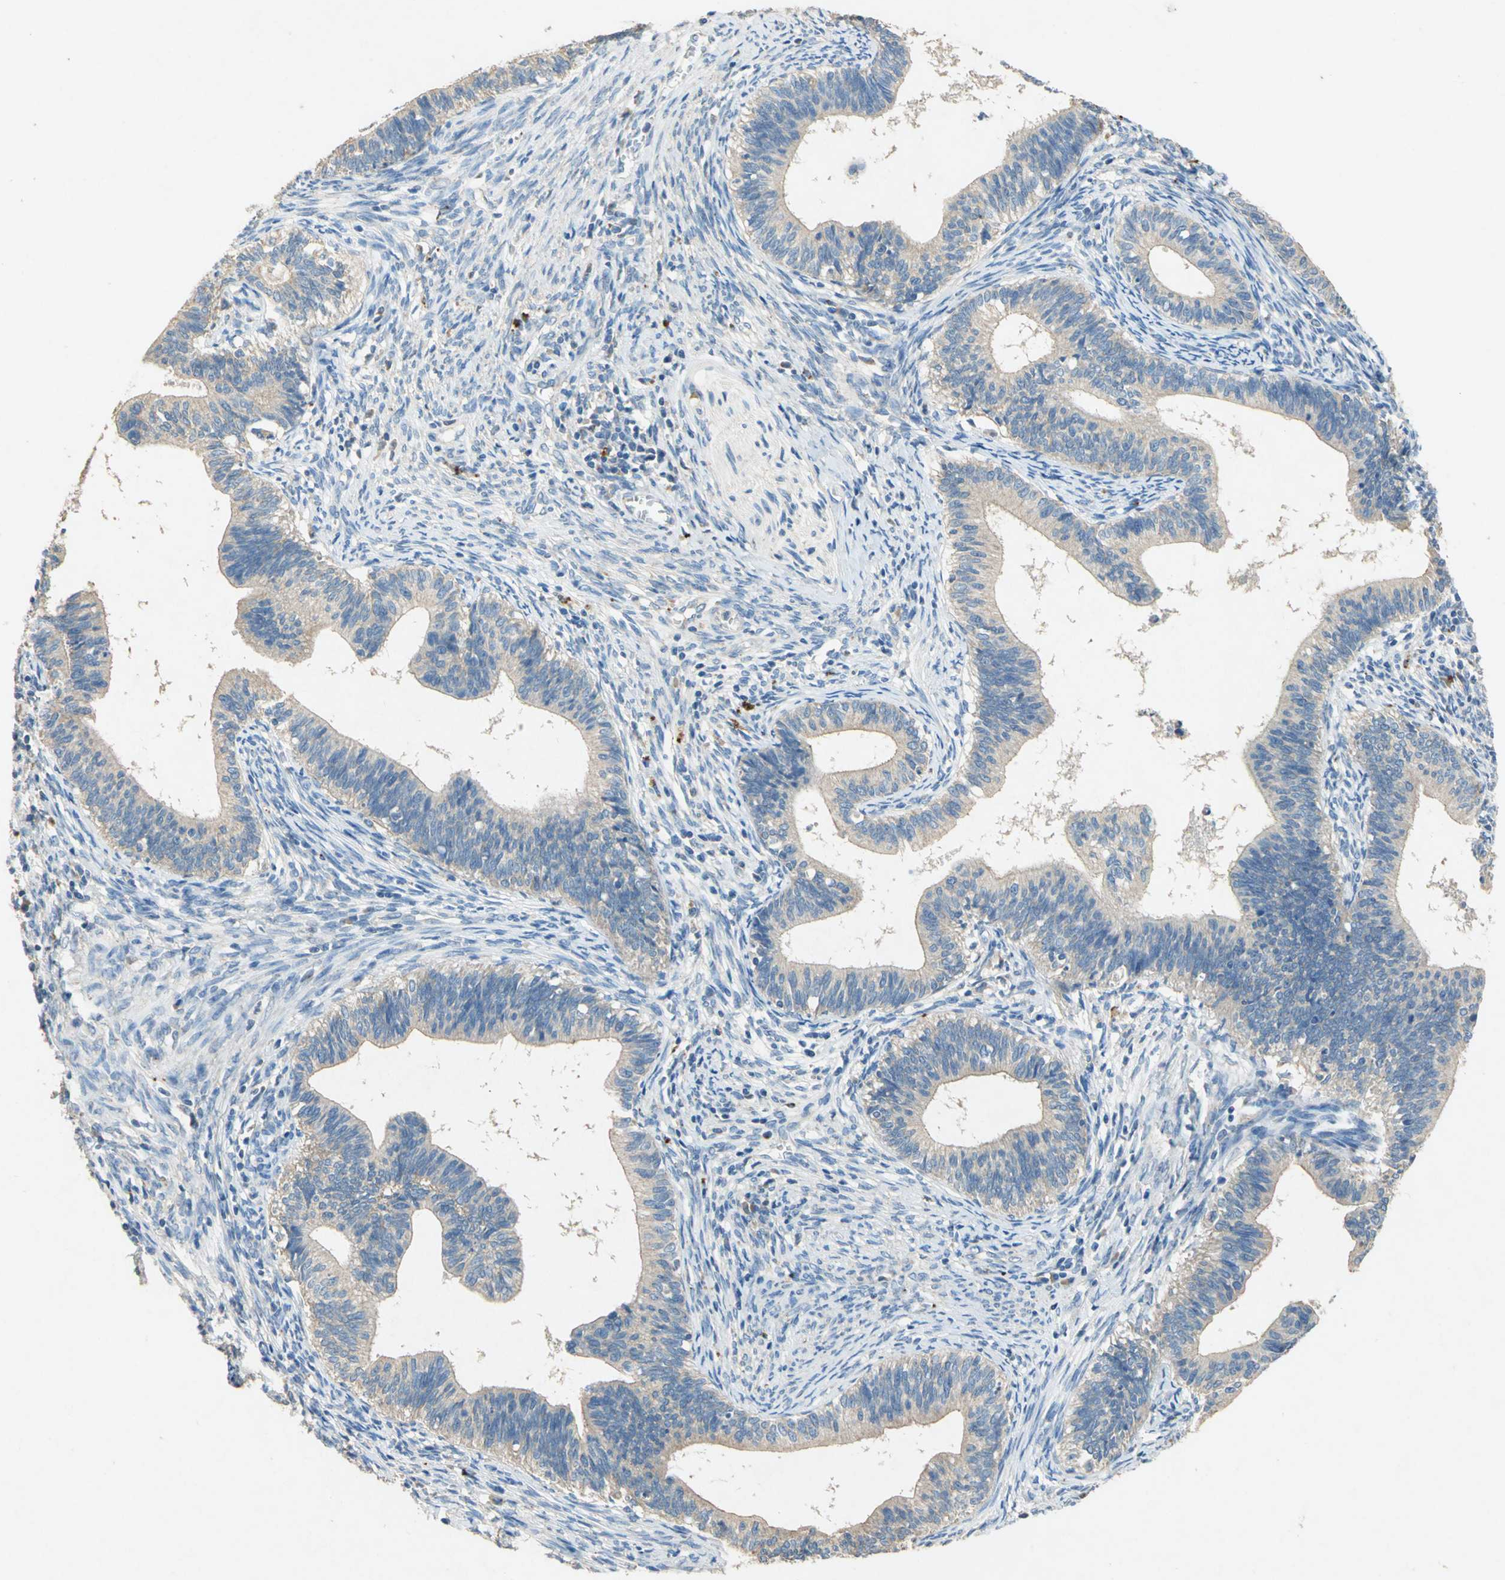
{"staining": {"intensity": "weak", "quantity": ">75%", "location": "cytoplasmic/membranous"}, "tissue": "cervical cancer", "cell_type": "Tumor cells", "image_type": "cancer", "snomed": [{"axis": "morphology", "description": "Adenocarcinoma, NOS"}, {"axis": "topography", "description": "Cervix"}], "caption": "Brown immunohistochemical staining in human adenocarcinoma (cervical) reveals weak cytoplasmic/membranous positivity in approximately >75% of tumor cells. (DAB IHC, brown staining for protein, blue staining for nuclei).", "gene": "ADAMTS5", "patient": {"sex": "female", "age": 44}}